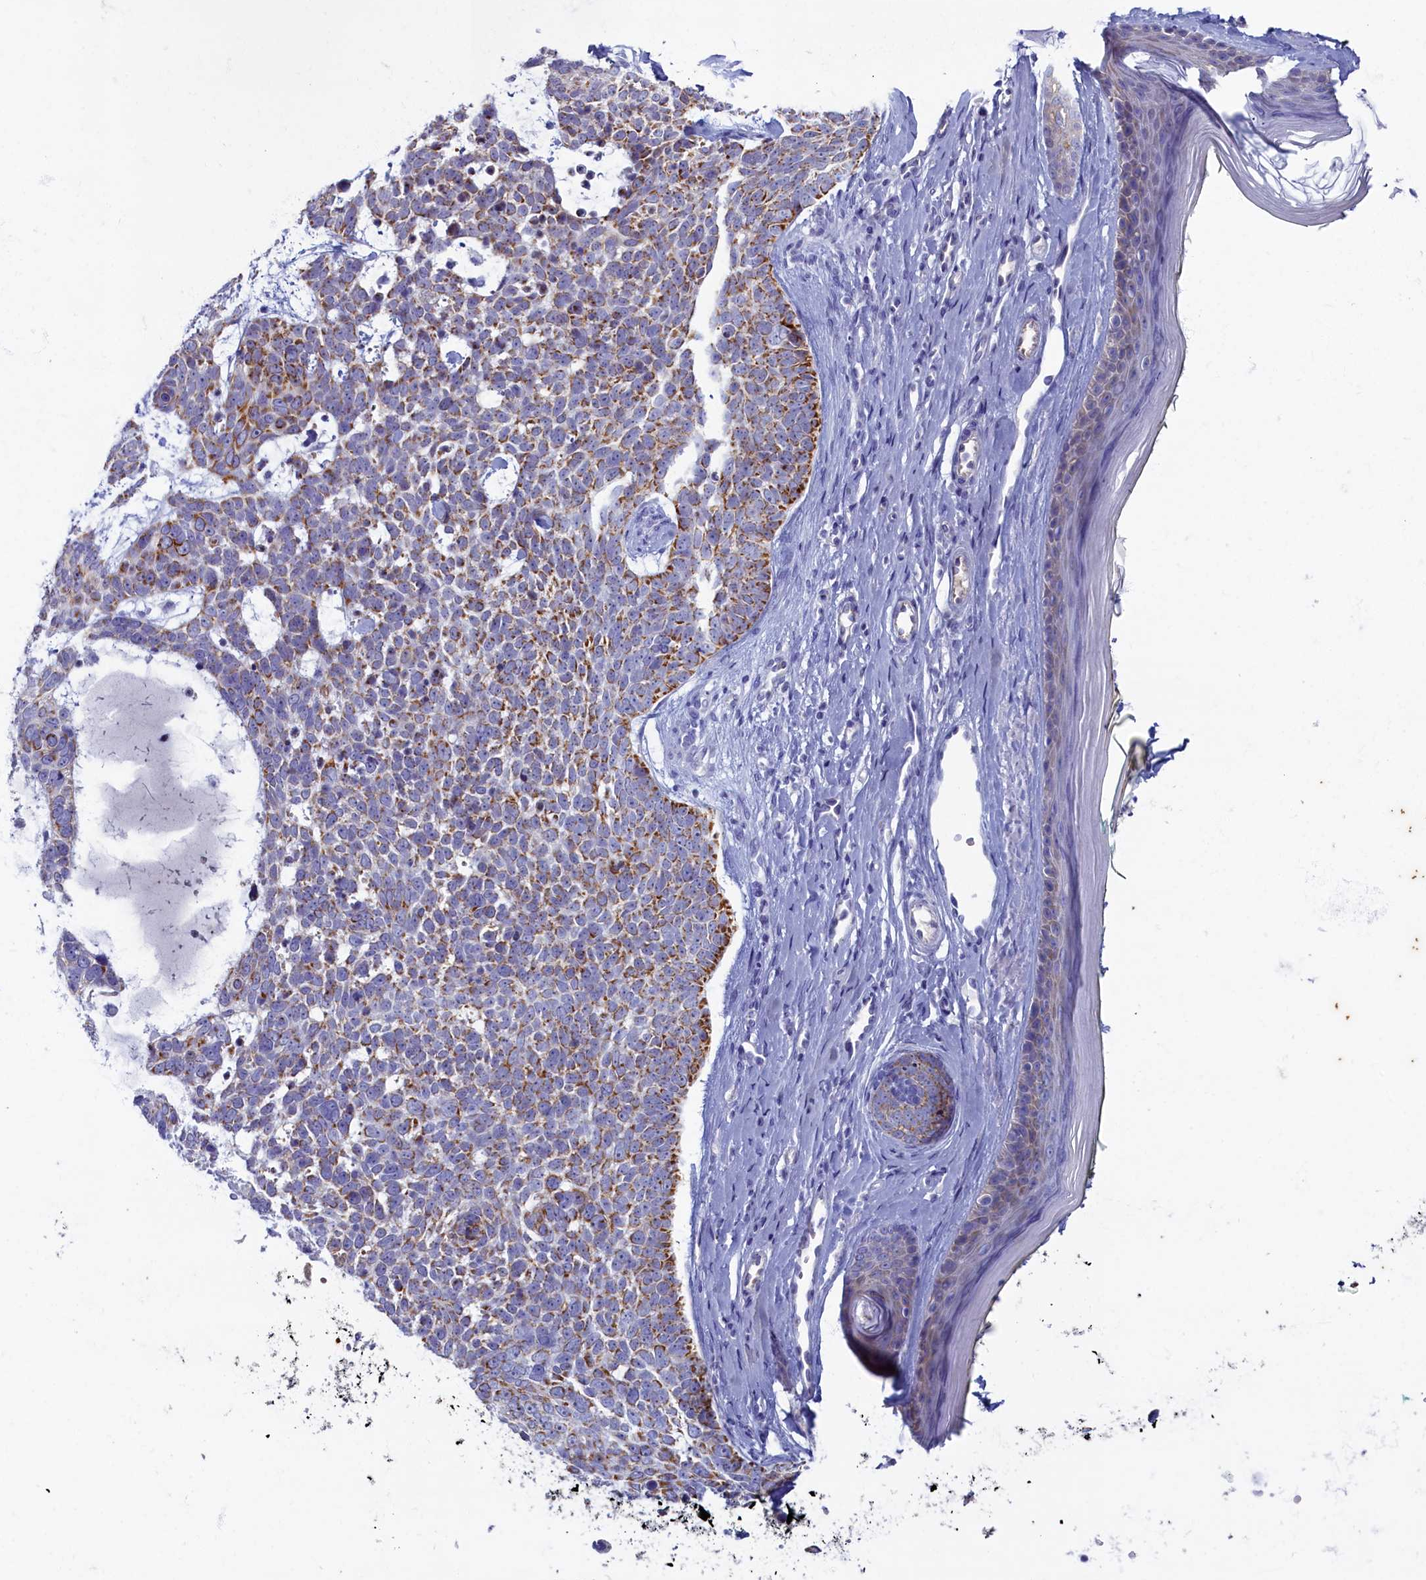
{"staining": {"intensity": "moderate", "quantity": ">75%", "location": "cytoplasmic/membranous"}, "tissue": "skin cancer", "cell_type": "Tumor cells", "image_type": "cancer", "snomed": [{"axis": "morphology", "description": "Basal cell carcinoma"}, {"axis": "topography", "description": "Skin"}], "caption": "Tumor cells show medium levels of moderate cytoplasmic/membranous expression in about >75% of cells in basal cell carcinoma (skin).", "gene": "OCIAD2", "patient": {"sex": "female", "age": 81}}